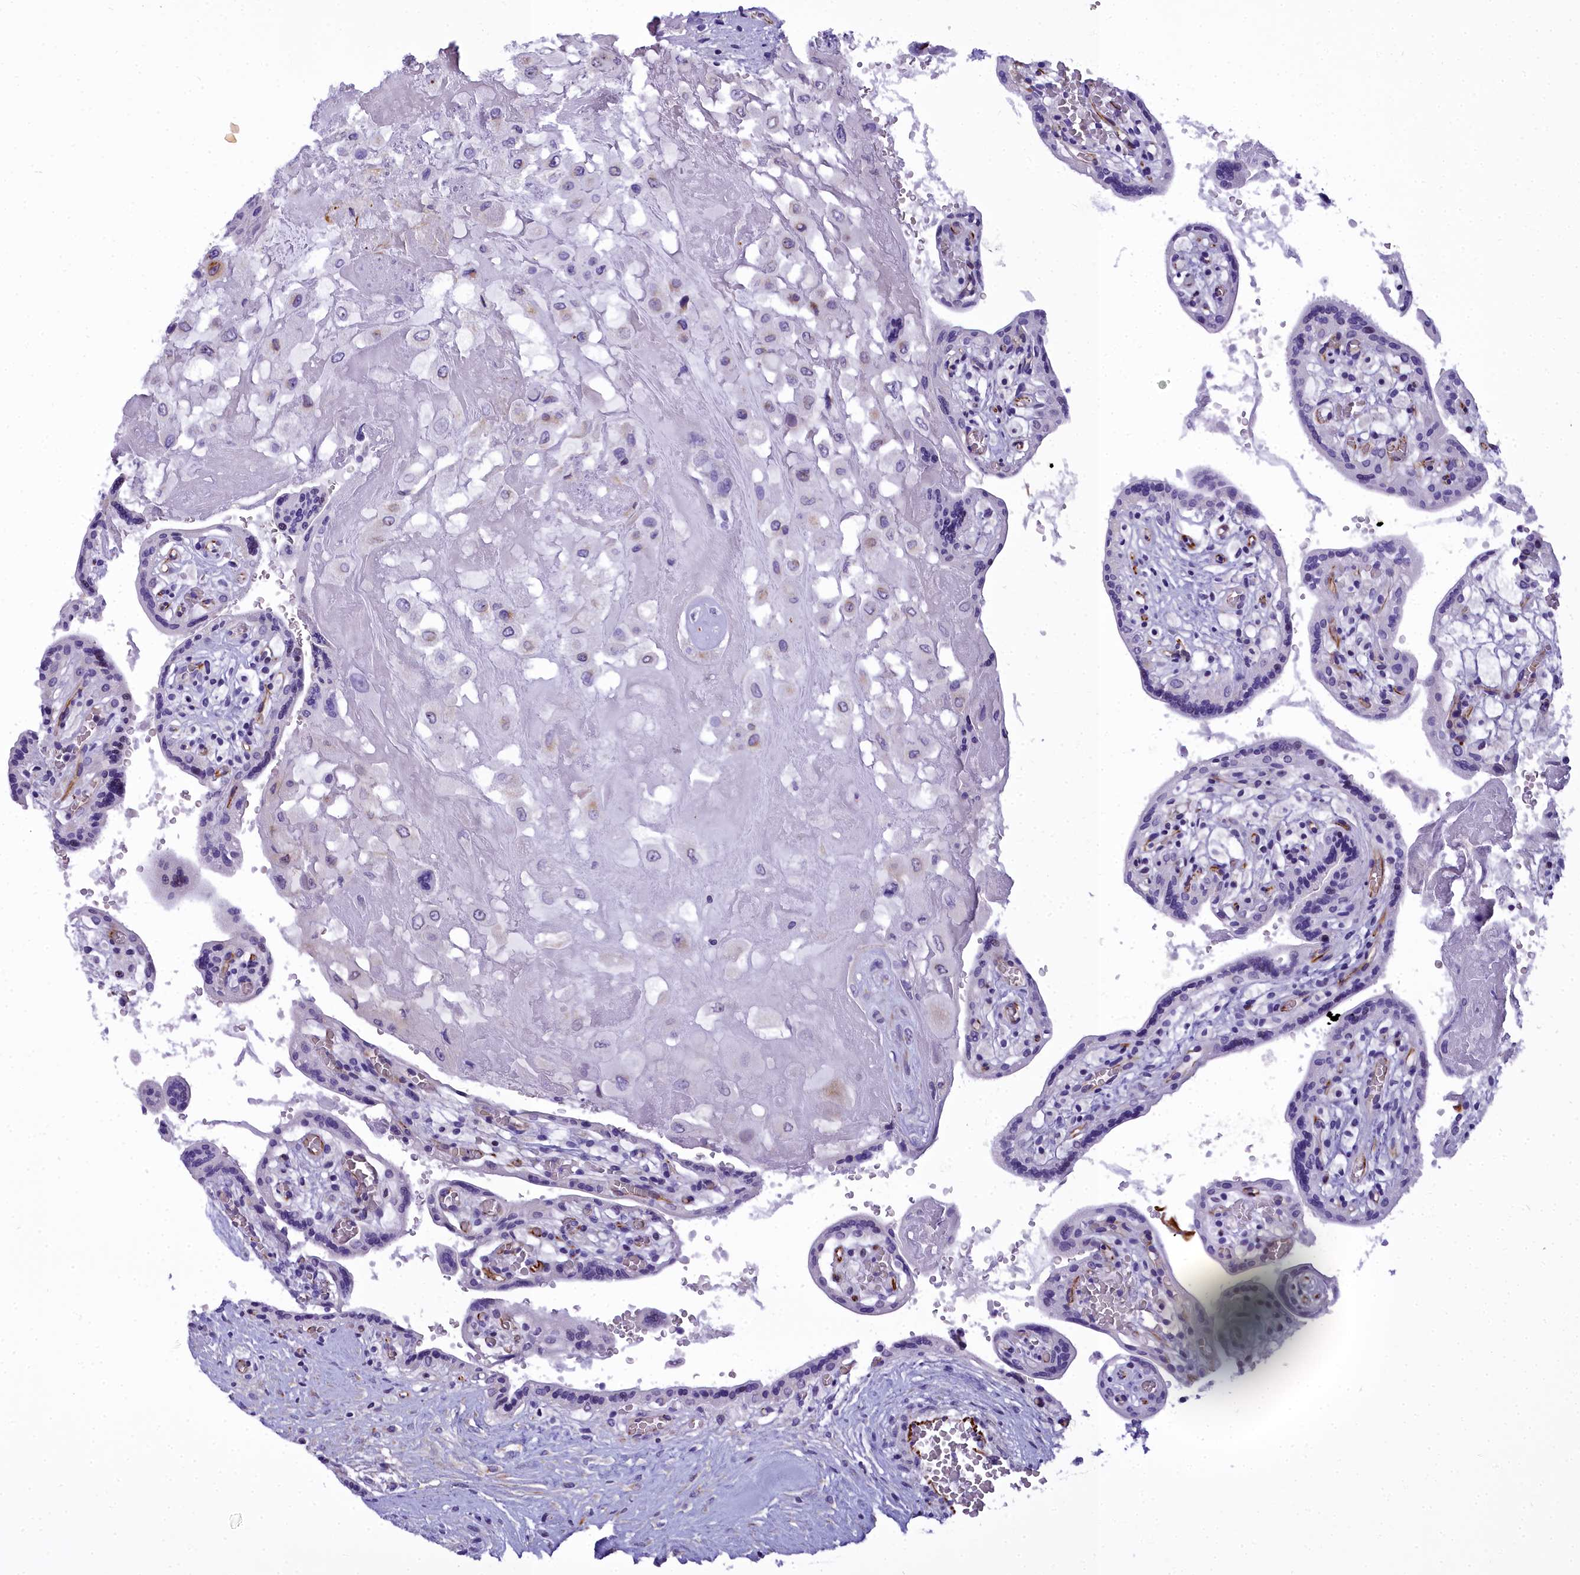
{"staining": {"intensity": "negative", "quantity": "none", "location": "none"}, "tissue": "placenta", "cell_type": "Decidual cells", "image_type": "normal", "snomed": [{"axis": "morphology", "description": "Normal tissue, NOS"}, {"axis": "topography", "description": "Placenta"}], "caption": "DAB immunohistochemical staining of unremarkable human placenta reveals no significant staining in decidual cells.", "gene": "TIMM22", "patient": {"sex": "female", "age": 37}}